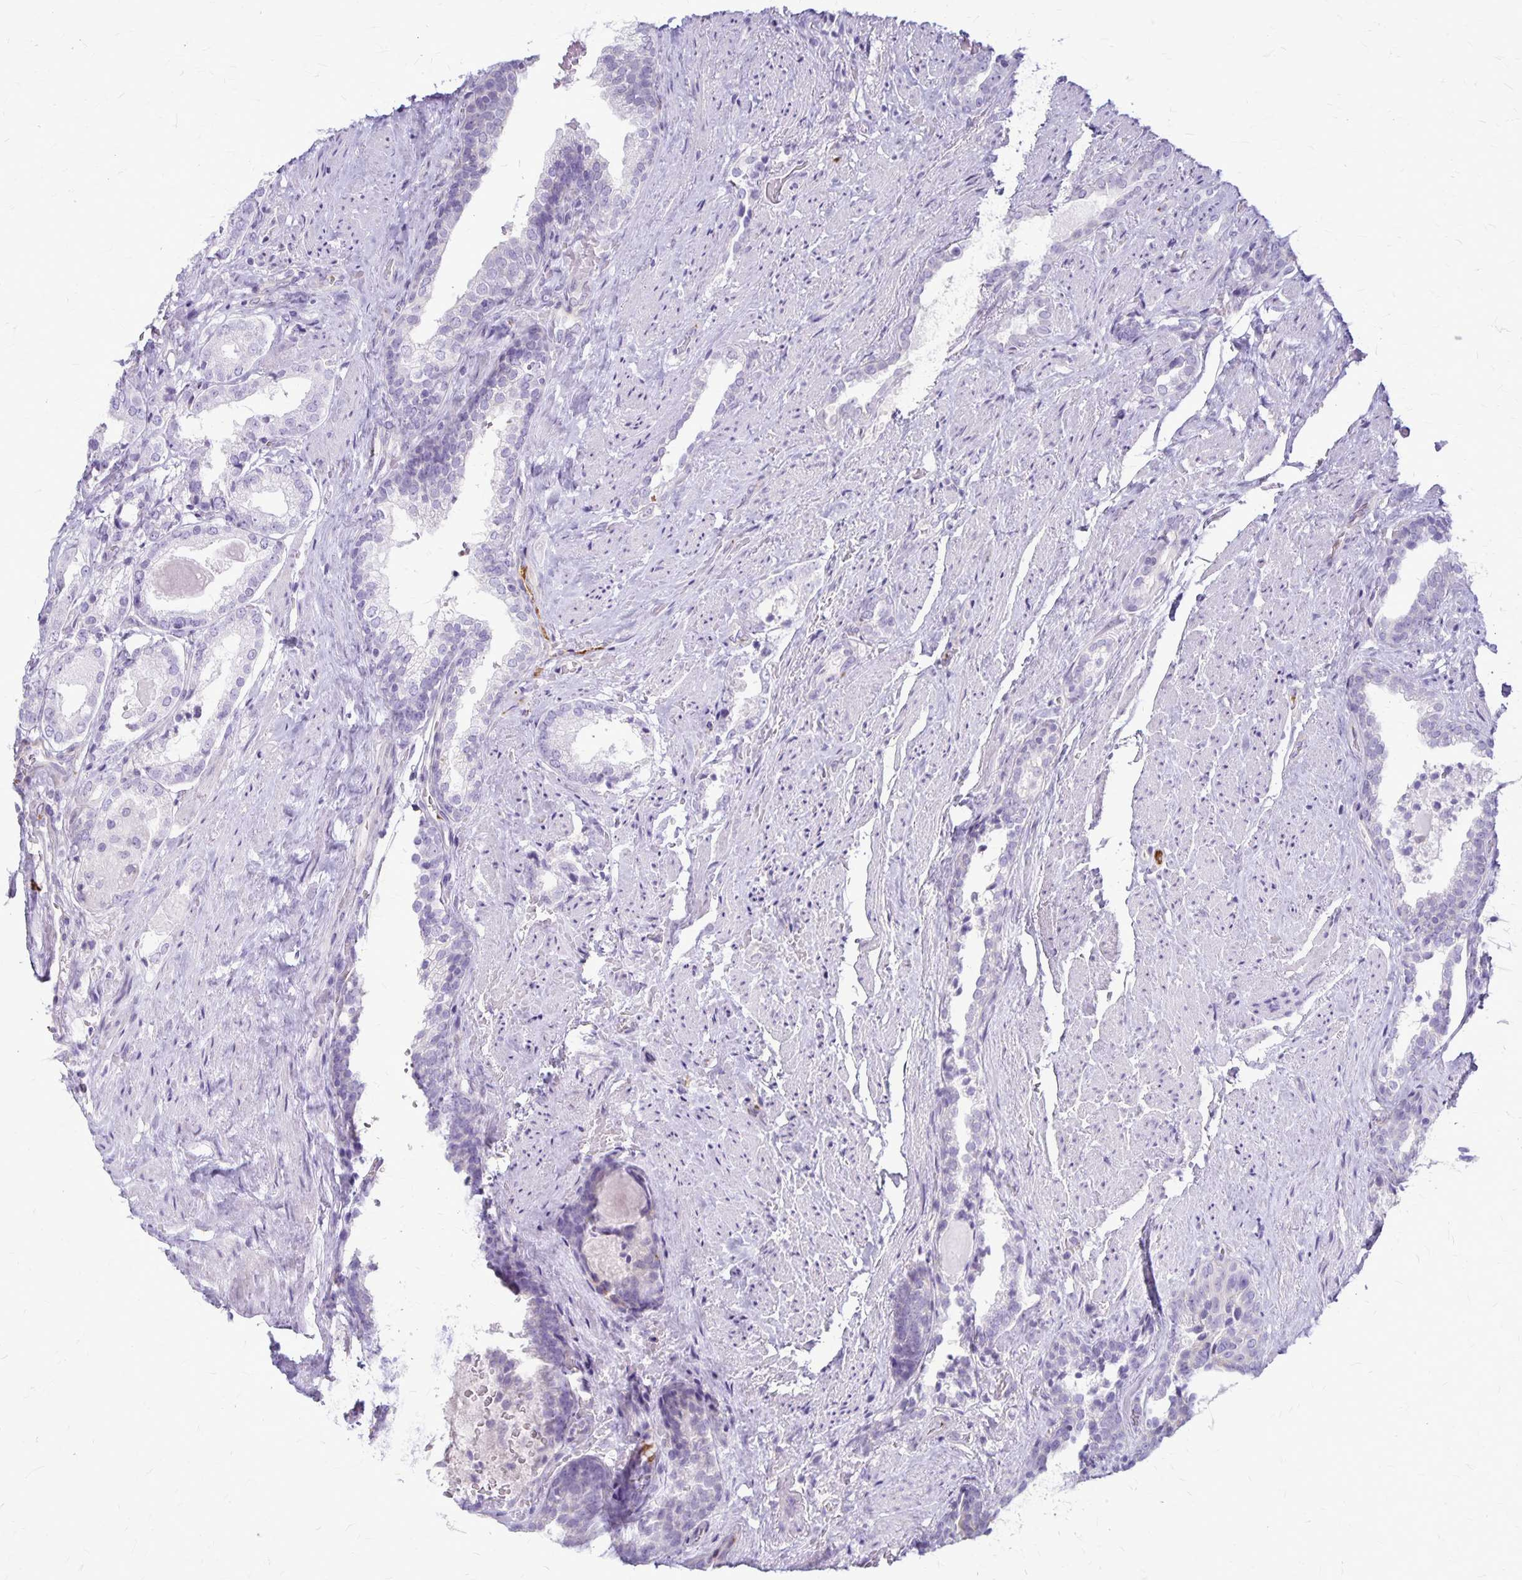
{"staining": {"intensity": "negative", "quantity": "none", "location": "none"}, "tissue": "prostate cancer", "cell_type": "Tumor cells", "image_type": "cancer", "snomed": [{"axis": "morphology", "description": "Adenocarcinoma, High grade"}, {"axis": "topography", "description": "Prostate"}], "caption": "DAB immunohistochemical staining of human prostate cancer exhibits no significant expression in tumor cells.", "gene": "GP9", "patient": {"sex": "male", "age": 65}}